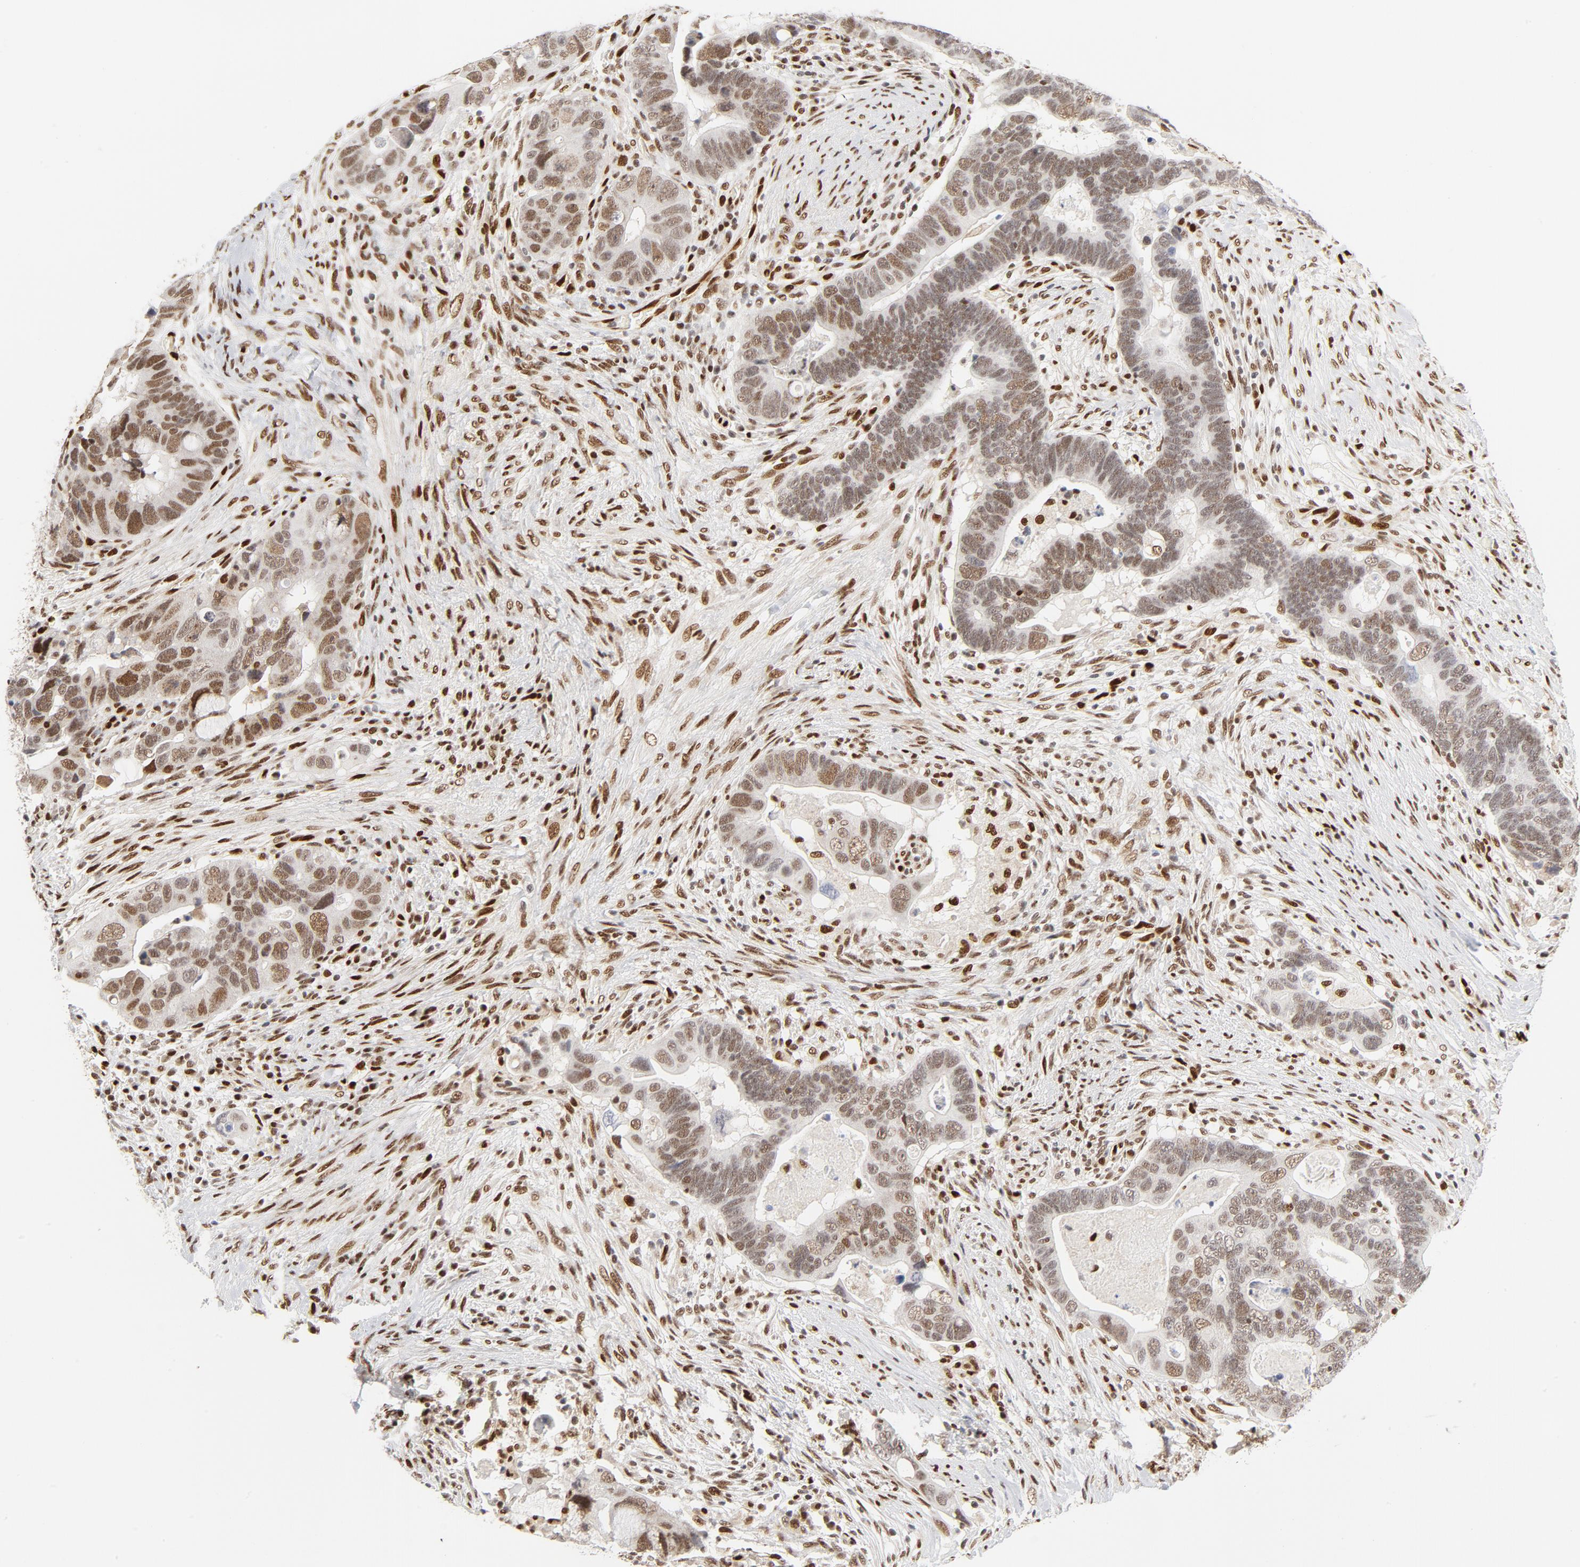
{"staining": {"intensity": "moderate", "quantity": "25%-75%", "location": "nuclear"}, "tissue": "colorectal cancer", "cell_type": "Tumor cells", "image_type": "cancer", "snomed": [{"axis": "morphology", "description": "Adenocarcinoma, NOS"}, {"axis": "topography", "description": "Rectum"}], "caption": "High-magnification brightfield microscopy of colorectal adenocarcinoma stained with DAB (brown) and counterstained with hematoxylin (blue). tumor cells exhibit moderate nuclear positivity is appreciated in approximately25%-75% of cells.", "gene": "MEF2A", "patient": {"sex": "male", "age": 53}}